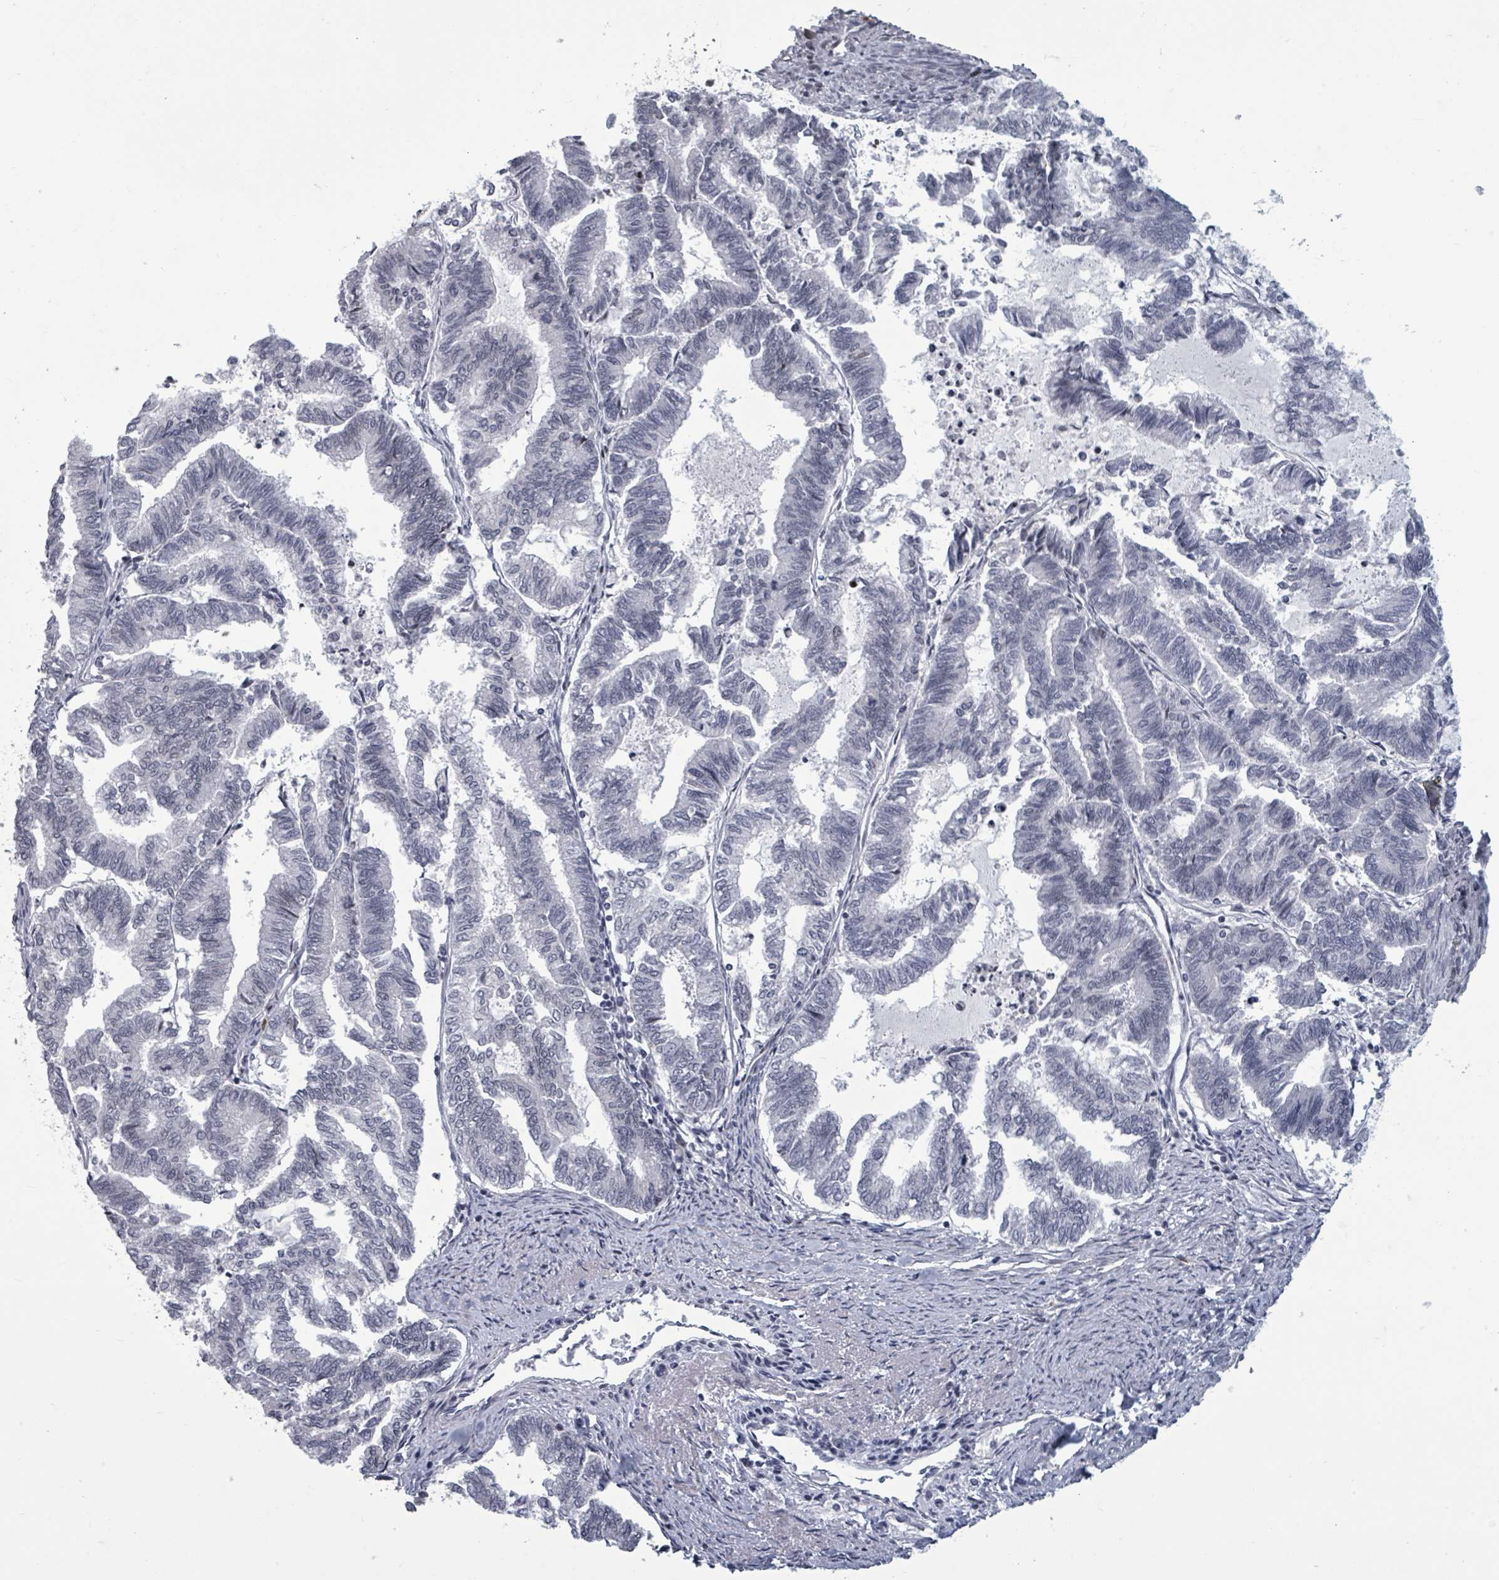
{"staining": {"intensity": "negative", "quantity": "none", "location": "none"}, "tissue": "endometrial cancer", "cell_type": "Tumor cells", "image_type": "cancer", "snomed": [{"axis": "morphology", "description": "Adenocarcinoma, NOS"}, {"axis": "topography", "description": "Endometrium"}], "caption": "The image reveals no significant positivity in tumor cells of endometrial cancer.", "gene": "ERCC5", "patient": {"sex": "female", "age": 79}}